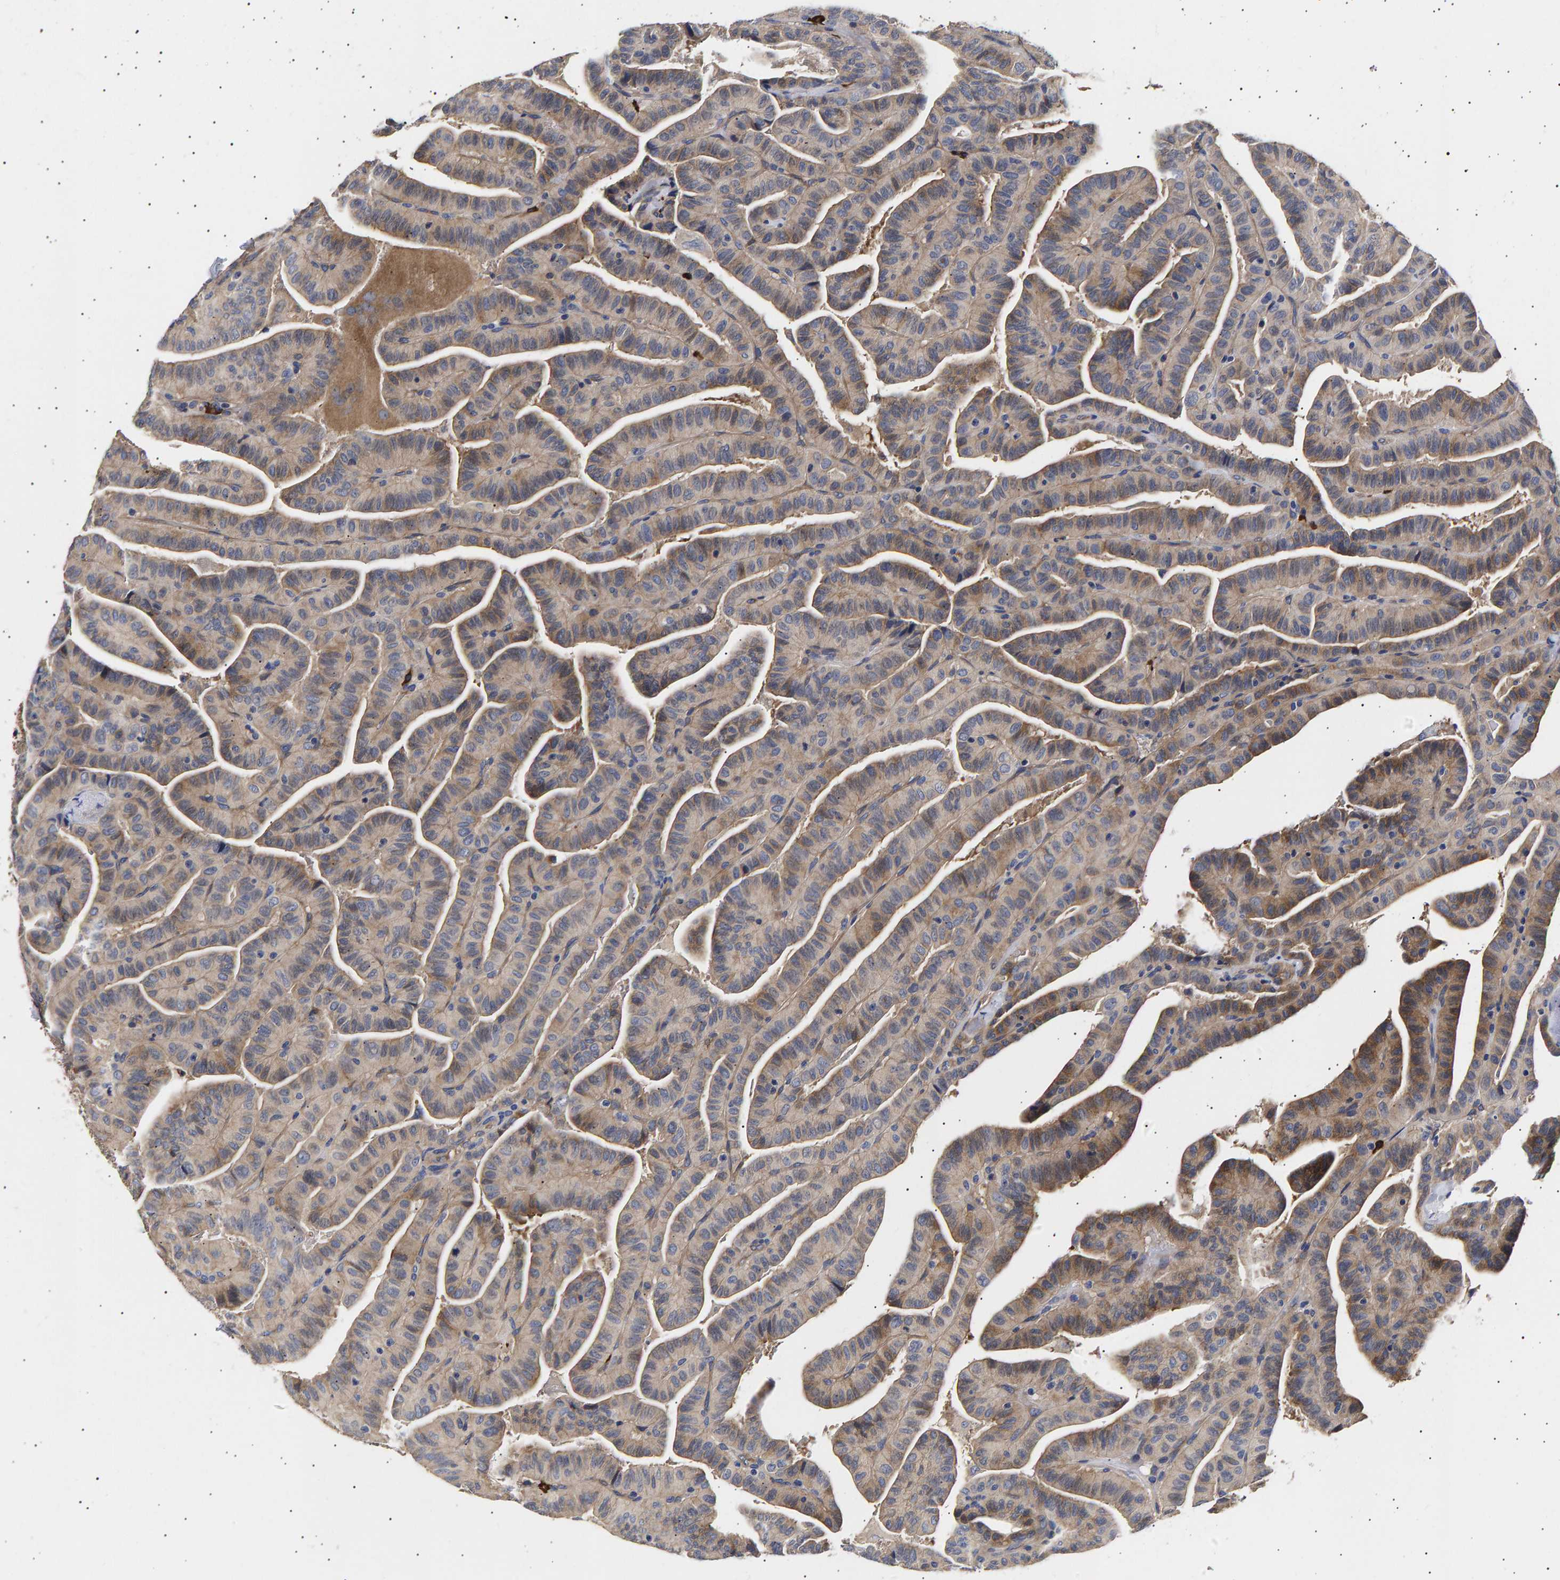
{"staining": {"intensity": "weak", "quantity": ">75%", "location": "cytoplasmic/membranous"}, "tissue": "thyroid cancer", "cell_type": "Tumor cells", "image_type": "cancer", "snomed": [{"axis": "morphology", "description": "Papillary adenocarcinoma, NOS"}, {"axis": "topography", "description": "Thyroid gland"}], "caption": "This is an image of IHC staining of thyroid cancer (papillary adenocarcinoma), which shows weak expression in the cytoplasmic/membranous of tumor cells.", "gene": "ANKRD40", "patient": {"sex": "male", "age": 77}}